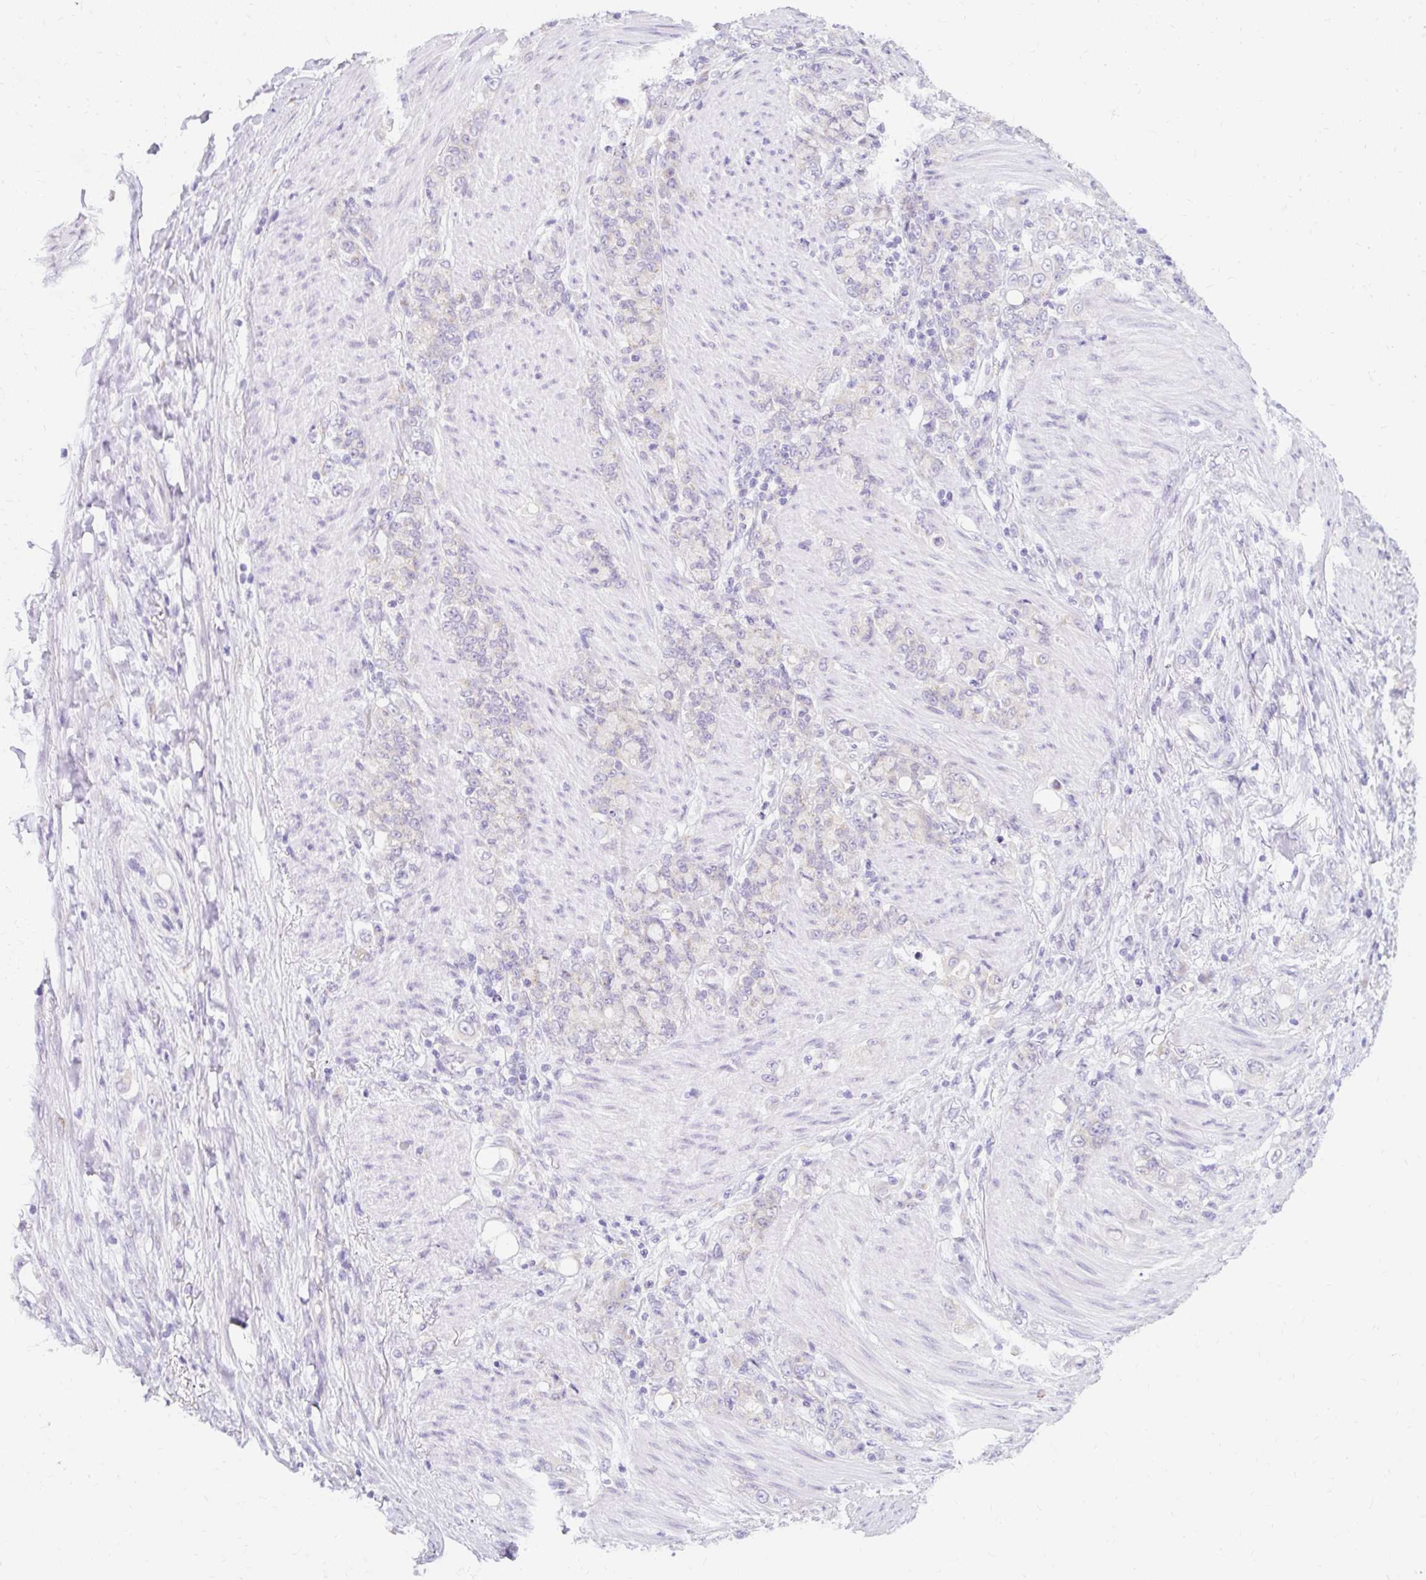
{"staining": {"intensity": "negative", "quantity": "none", "location": "none"}, "tissue": "stomach cancer", "cell_type": "Tumor cells", "image_type": "cancer", "snomed": [{"axis": "morphology", "description": "Adenocarcinoma, NOS"}, {"axis": "topography", "description": "Stomach"}], "caption": "Immunohistochemical staining of human adenocarcinoma (stomach) reveals no significant staining in tumor cells.", "gene": "GOLGA8A", "patient": {"sex": "female", "age": 79}}